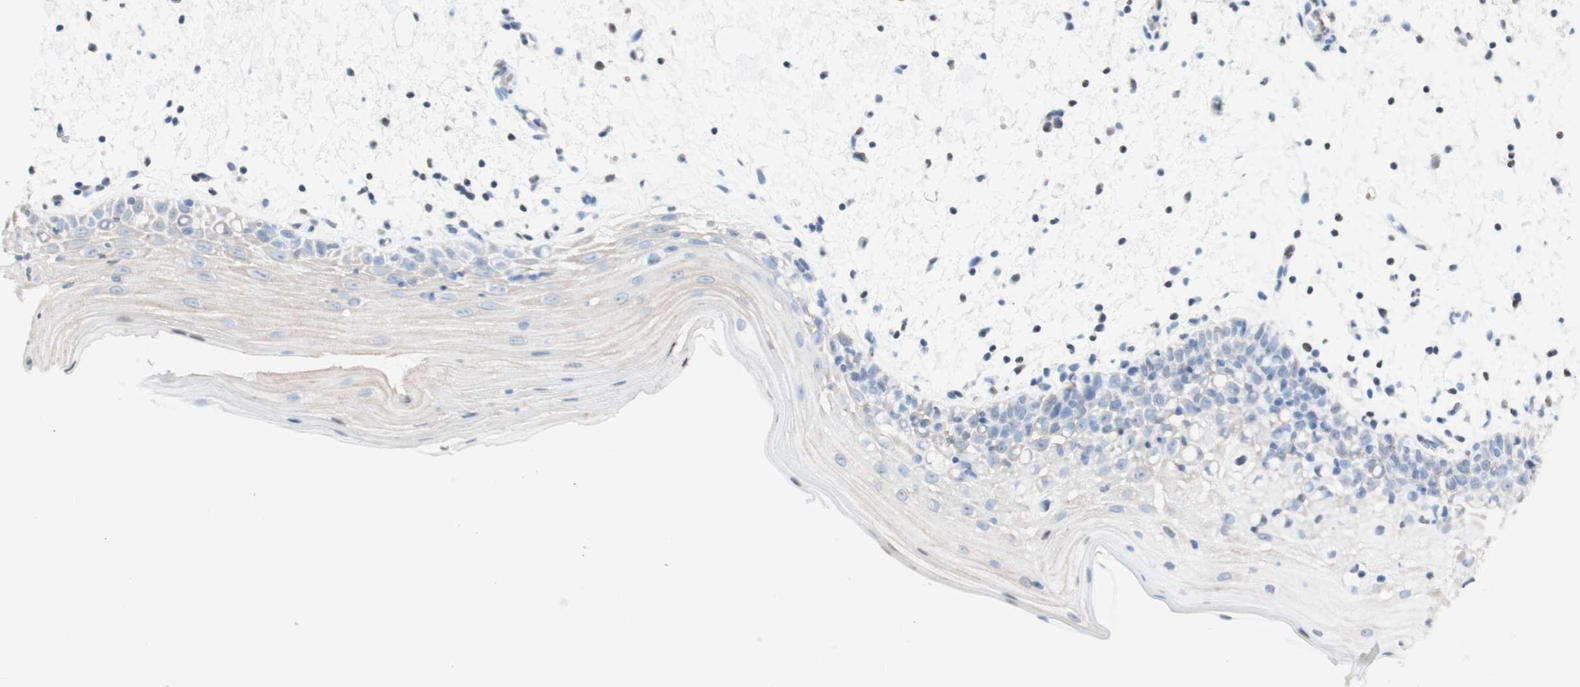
{"staining": {"intensity": "strong", "quantity": ">75%", "location": "cytoplasmic/membranous,nuclear"}, "tissue": "oral mucosa", "cell_type": "Squamous epithelial cells", "image_type": "normal", "snomed": [{"axis": "morphology", "description": "Normal tissue, NOS"}, {"axis": "morphology", "description": "Squamous cell carcinoma, NOS"}, {"axis": "topography", "description": "Skeletal muscle"}, {"axis": "topography", "description": "Oral tissue"}], "caption": "IHC photomicrograph of unremarkable oral mucosa: oral mucosa stained using immunohistochemistry (IHC) displays high levels of strong protein expression localized specifically in the cytoplasmic/membranous,nuclear of squamous epithelial cells, appearing as a cytoplasmic/membranous,nuclear brown color.", "gene": "NCAPD2", "patient": {"sex": "male", "age": 71}}